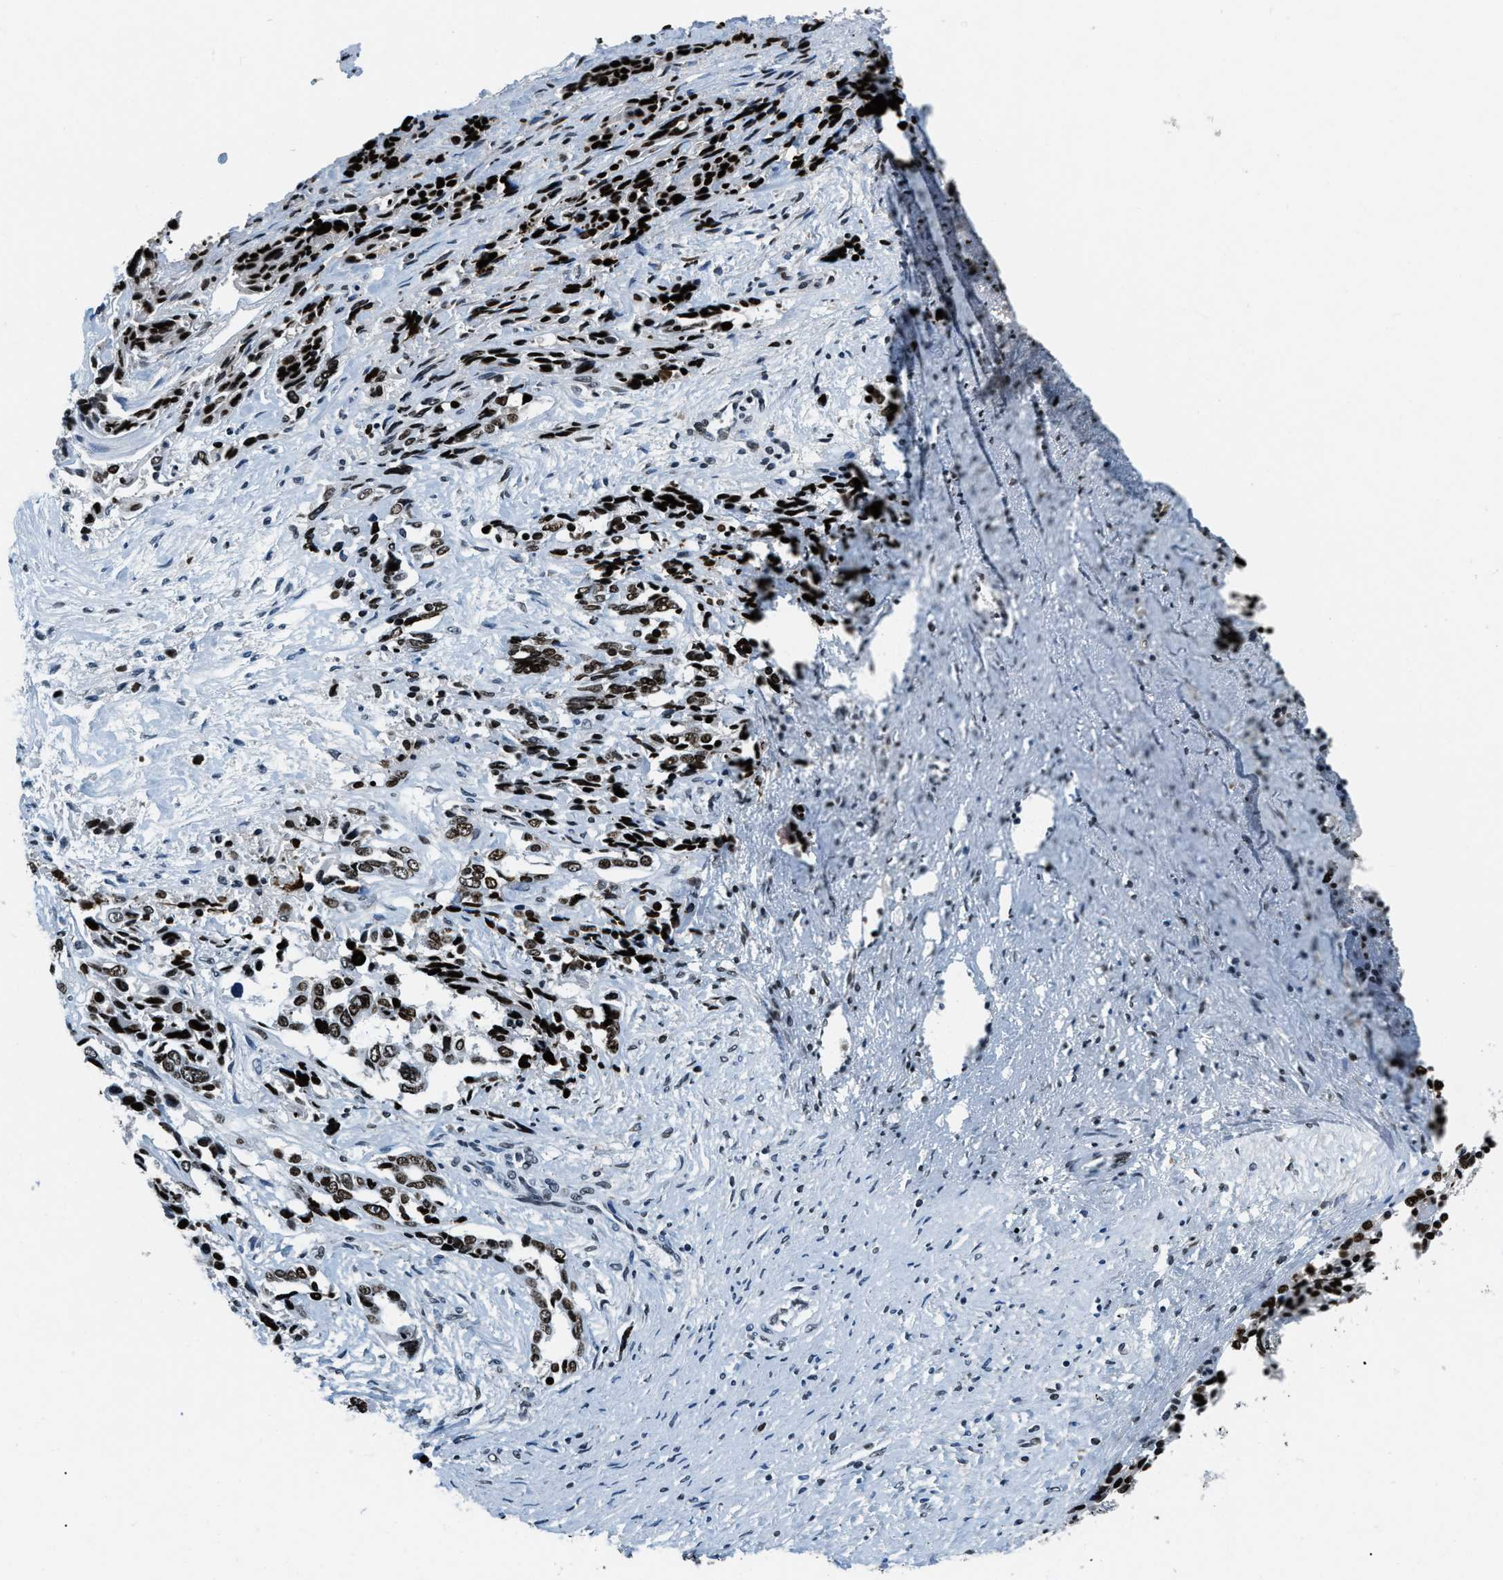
{"staining": {"intensity": "strong", "quantity": ">75%", "location": "nuclear"}, "tissue": "ovarian cancer", "cell_type": "Tumor cells", "image_type": "cancer", "snomed": [{"axis": "morphology", "description": "Cystadenocarcinoma, serous, NOS"}, {"axis": "topography", "description": "Ovary"}], "caption": "Immunohistochemical staining of human ovarian serous cystadenocarcinoma shows high levels of strong nuclear staining in about >75% of tumor cells.", "gene": "TOP1", "patient": {"sex": "female", "age": 44}}